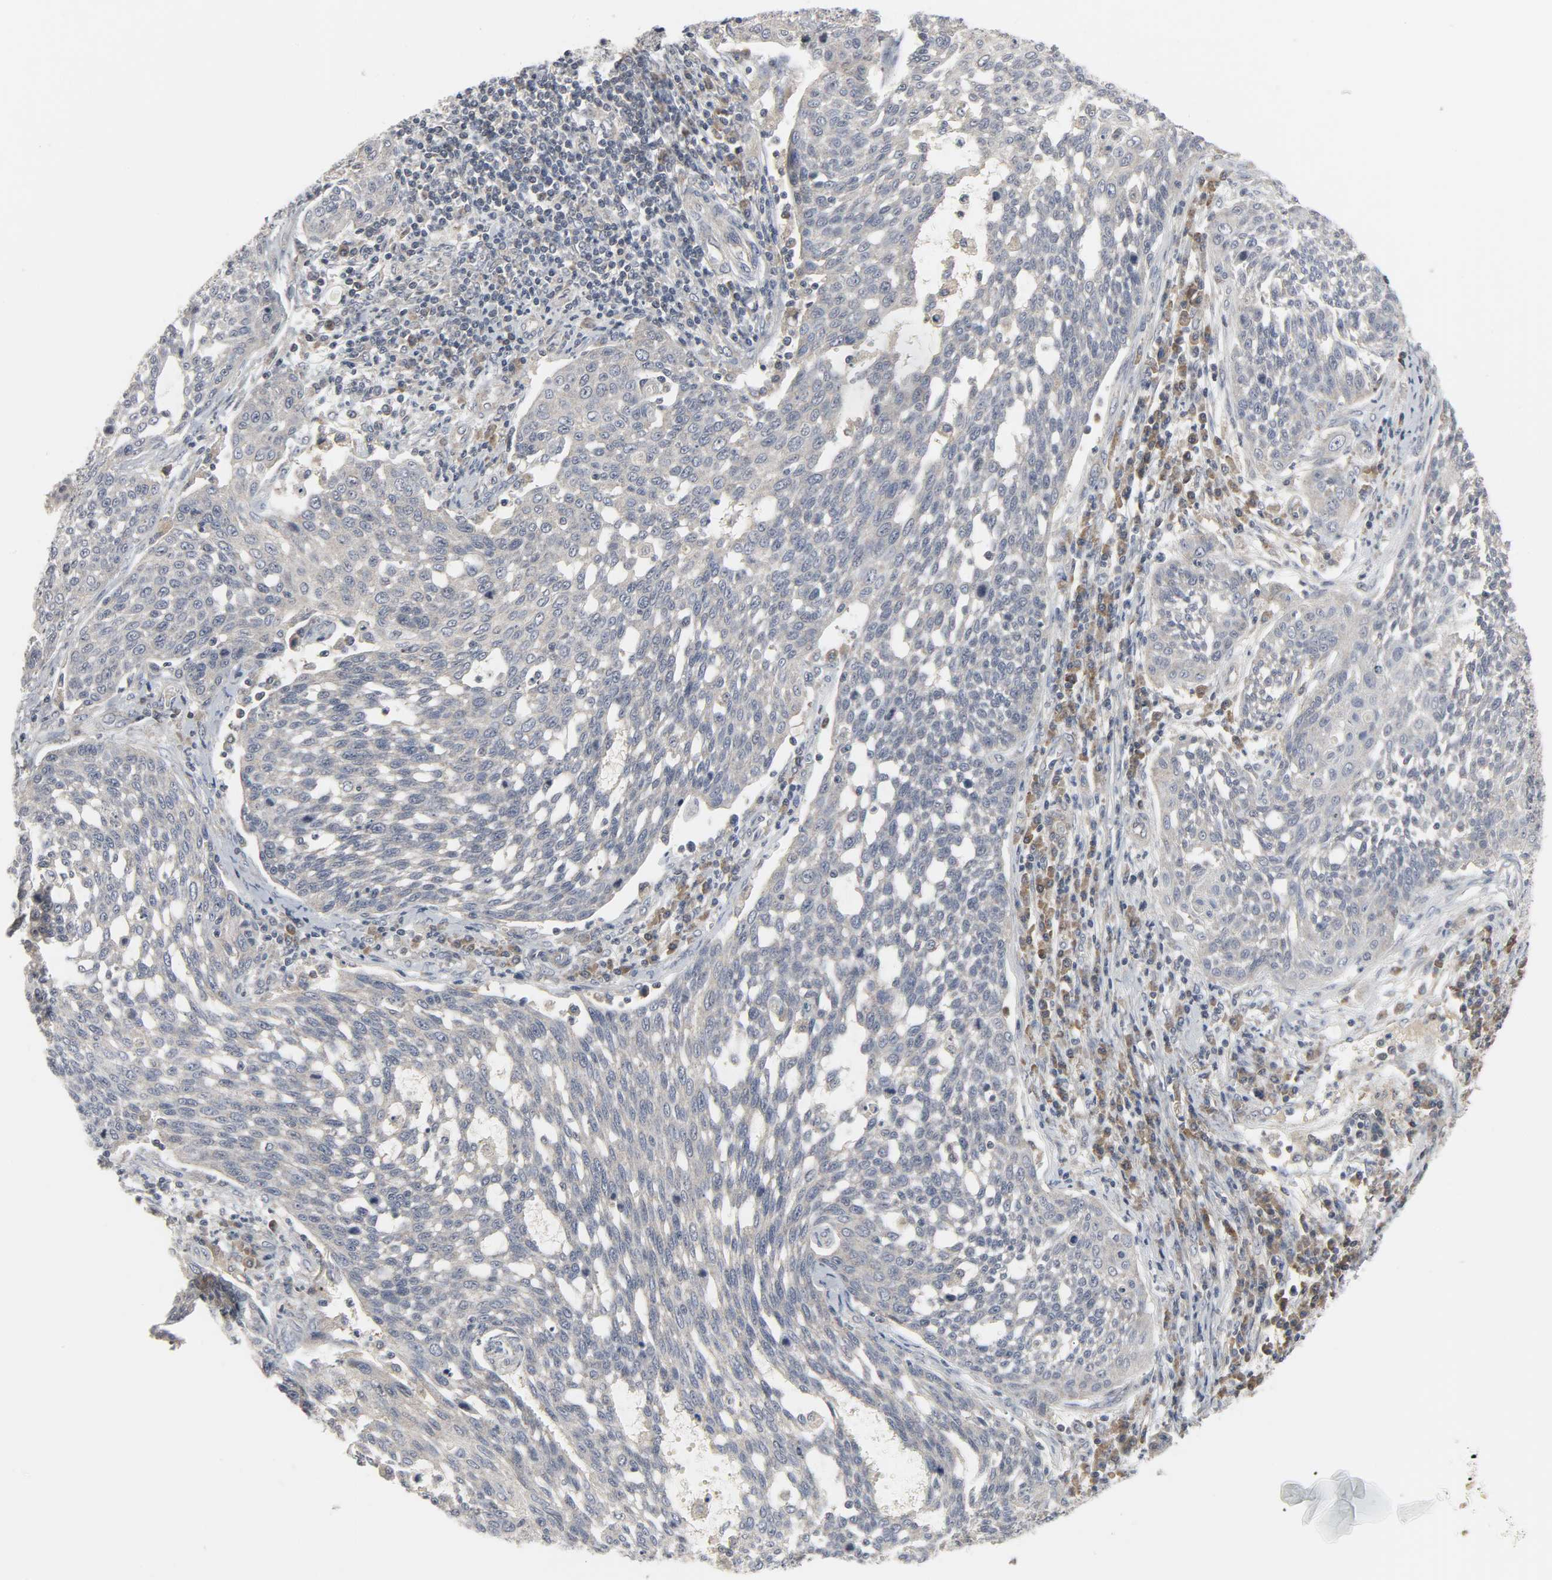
{"staining": {"intensity": "weak", "quantity": "25%-75%", "location": "cytoplasmic/membranous"}, "tissue": "cervical cancer", "cell_type": "Tumor cells", "image_type": "cancer", "snomed": [{"axis": "morphology", "description": "Squamous cell carcinoma, NOS"}, {"axis": "topography", "description": "Cervix"}], "caption": "IHC (DAB (3,3'-diaminobenzidine)) staining of human cervical squamous cell carcinoma demonstrates weak cytoplasmic/membranous protein staining in about 25%-75% of tumor cells.", "gene": "CLIP1", "patient": {"sex": "female", "age": 34}}